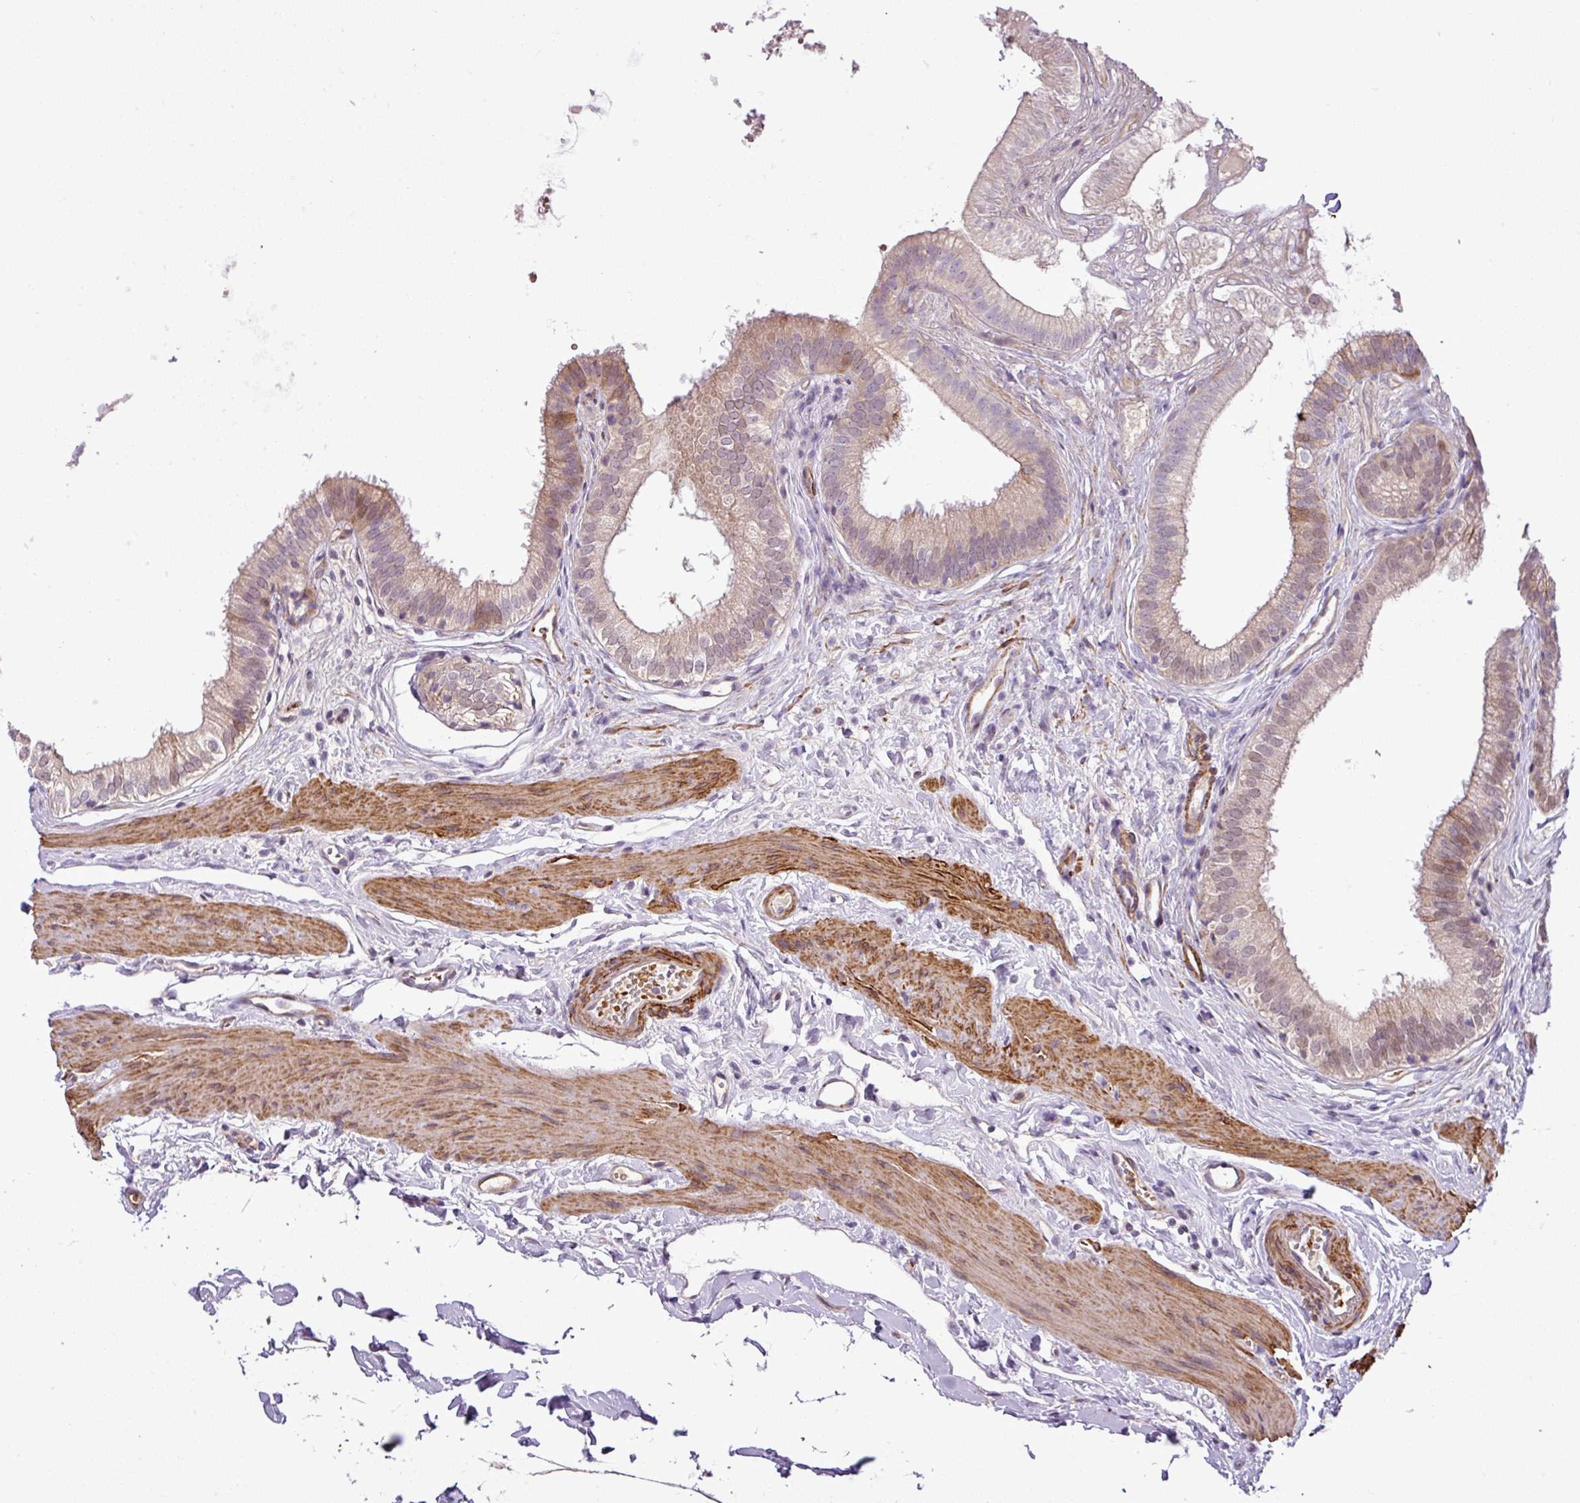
{"staining": {"intensity": "moderate", "quantity": "25%-75%", "location": "cytoplasmic/membranous,nuclear"}, "tissue": "gallbladder", "cell_type": "Glandular cells", "image_type": "normal", "snomed": [{"axis": "morphology", "description": "Normal tissue, NOS"}, {"axis": "topography", "description": "Gallbladder"}], "caption": "Immunohistochemical staining of unremarkable human gallbladder shows 25%-75% levels of moderate cytoplasmic/membranous,nuclear protein expression in approximately 25%-75% of glandular cells.", "gene": "NBEAL2", "patient": {"sex": "female", "age": 54}}